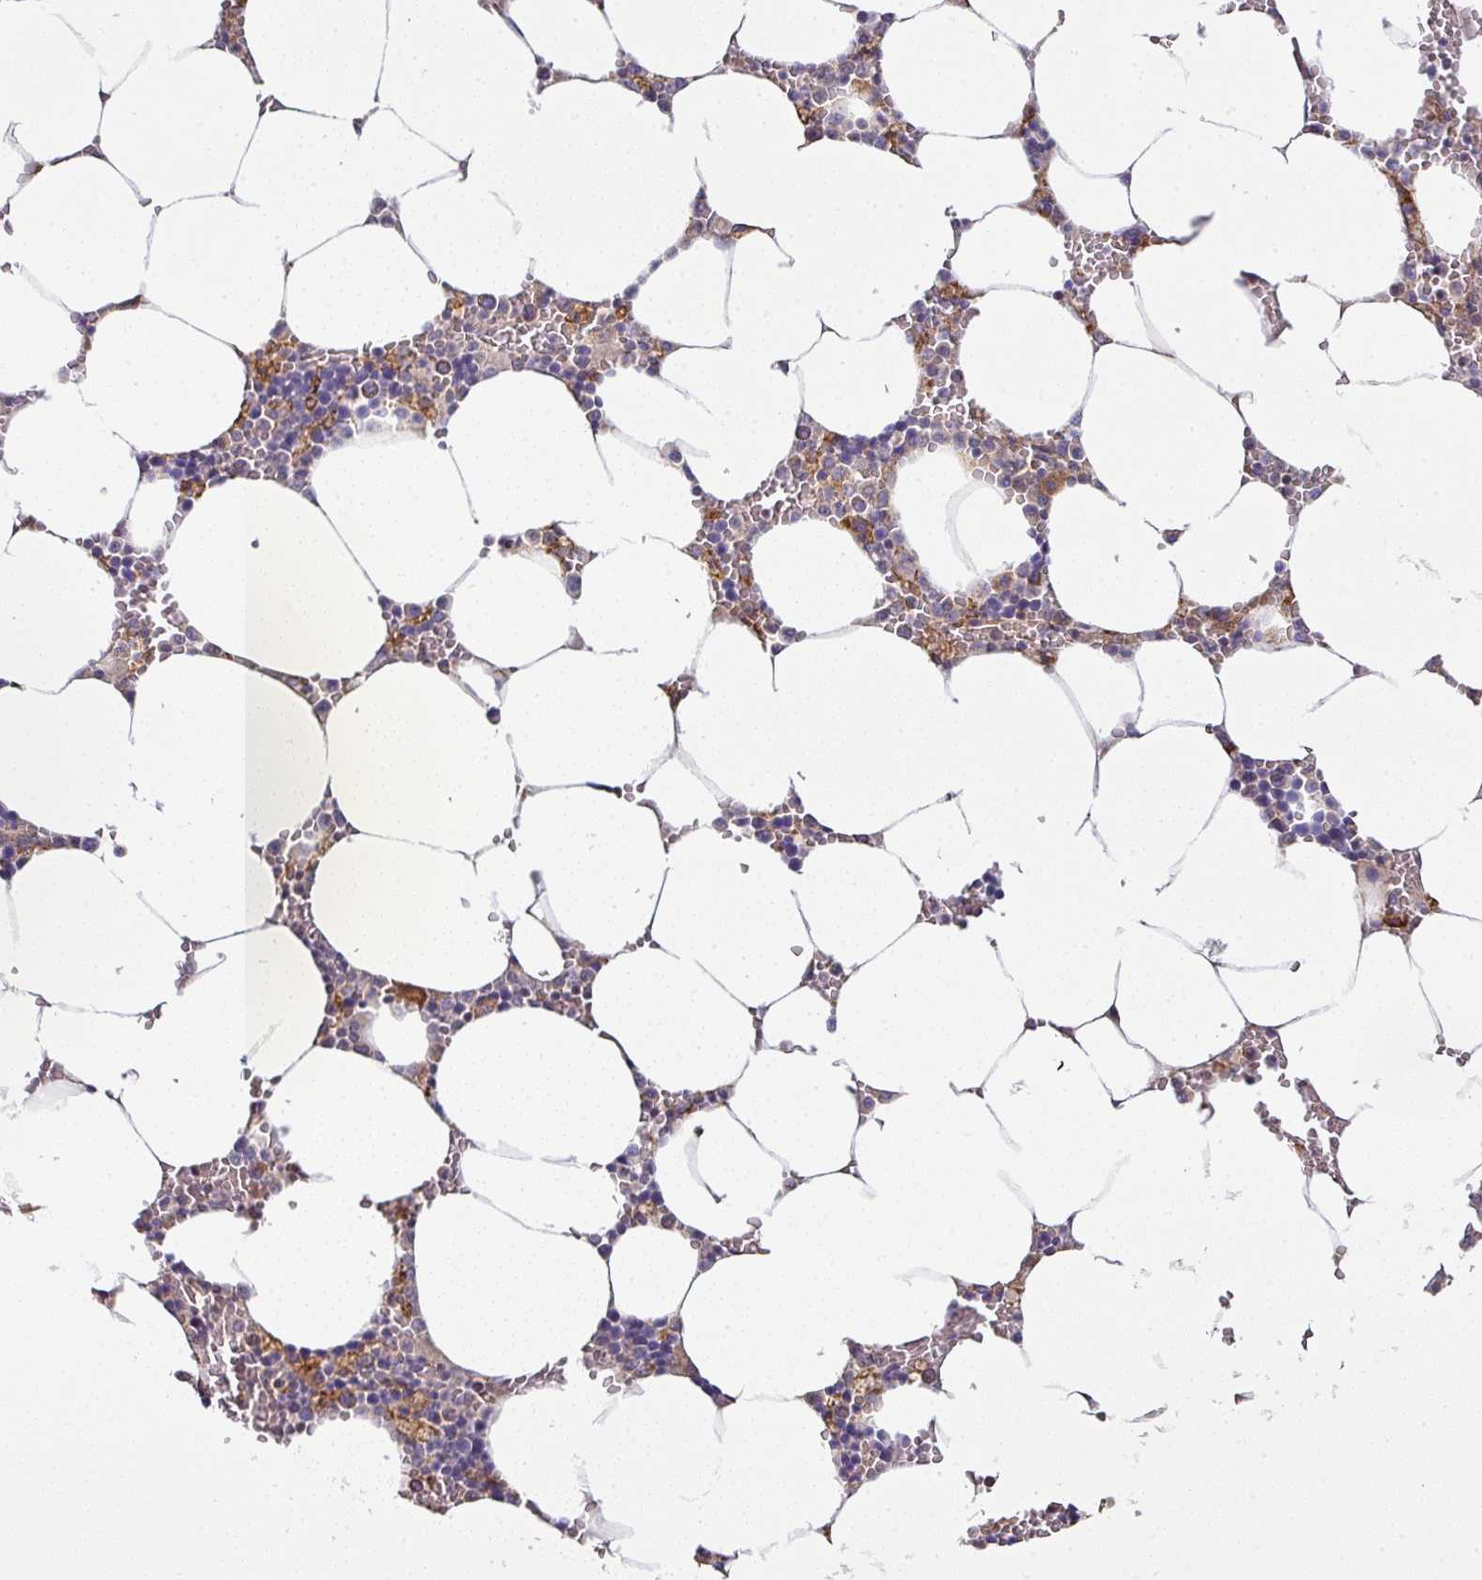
{"staining": {"intensity": "moderate", "quantity": "<25%", "location": "cytoplasmic/membranous"}, "tissue": "bone marrow", "cell_type": "Hematopoietic cells", "image_type": "normal", "snomed": [{"axis": "morphology", "description": "Normal tissue, NOS"}, {"axis": "topography", "description": "Bone marrow"}], "caption": "Immunohistochemistry (IHC) of normal bone marrow displays low levels of moderate cytoplasmic/membranous positivity in approximately <25% of hematopoietic cells. Using DAB (brown) and hematoxylin (blue) stains, captured at high magnification using brightfield microscopy.", "gene": "ZNF268", "patient": {"sex": "male", "age": 70}}